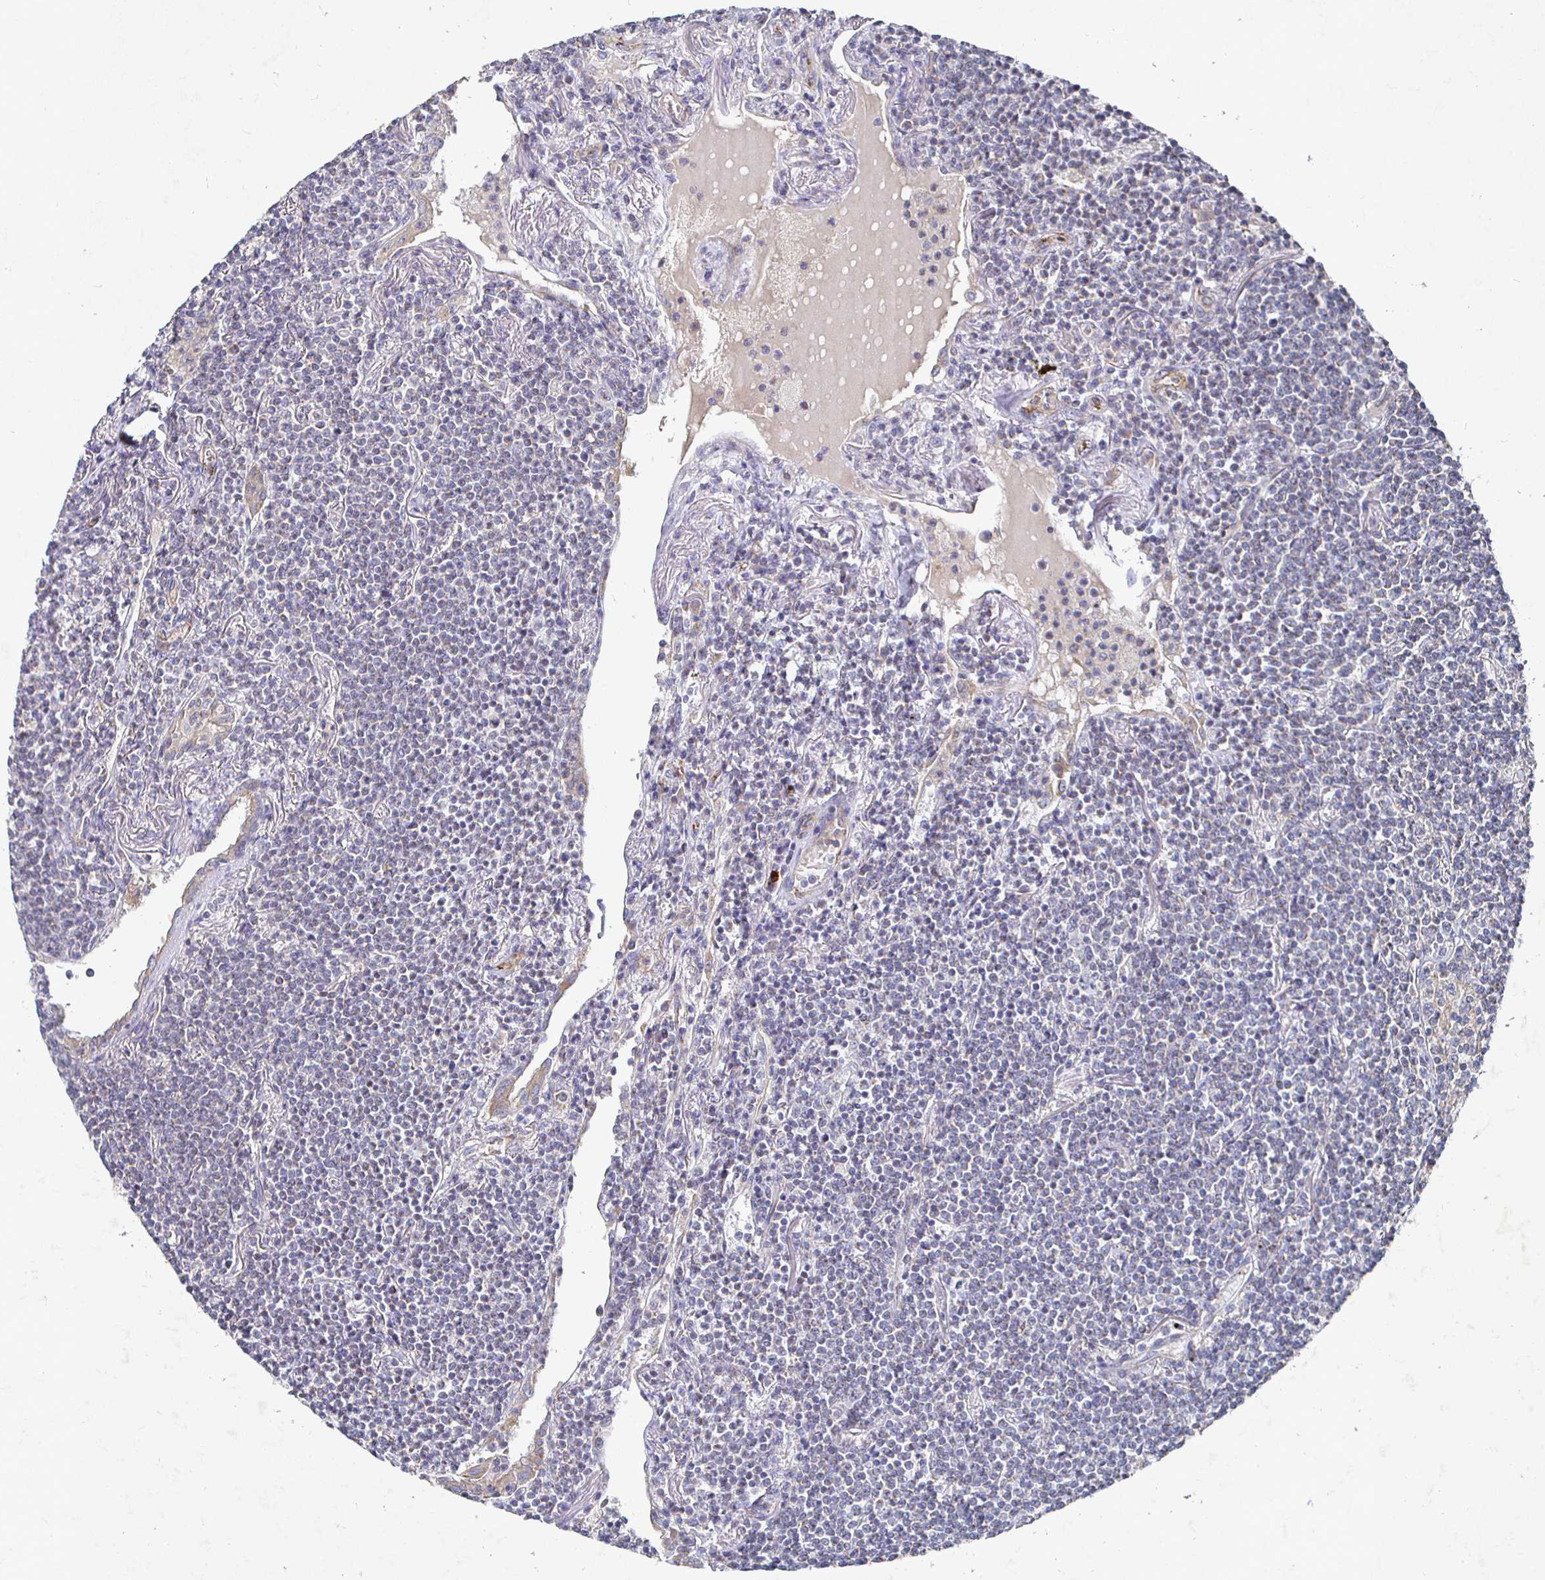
{"staining": {"intensity": "negative", "quantity": "none", "location": "none"}, "tissue": "lymphoma", "cell_type": "Tumor cells", "image_type": "cancer", "snomed": [{"axis": "morphology", "description": "Malignant lymphoma, non-Hodgkin's type, Low grade"}, {"axis": "topography", "description": "Lung"}], "caption": "DAB immunohistochemical staining of lymphoma displays no significant expression in tumor cells.", "gene": "NRSN1", "patient": {"sex": "female", "age": 71}}